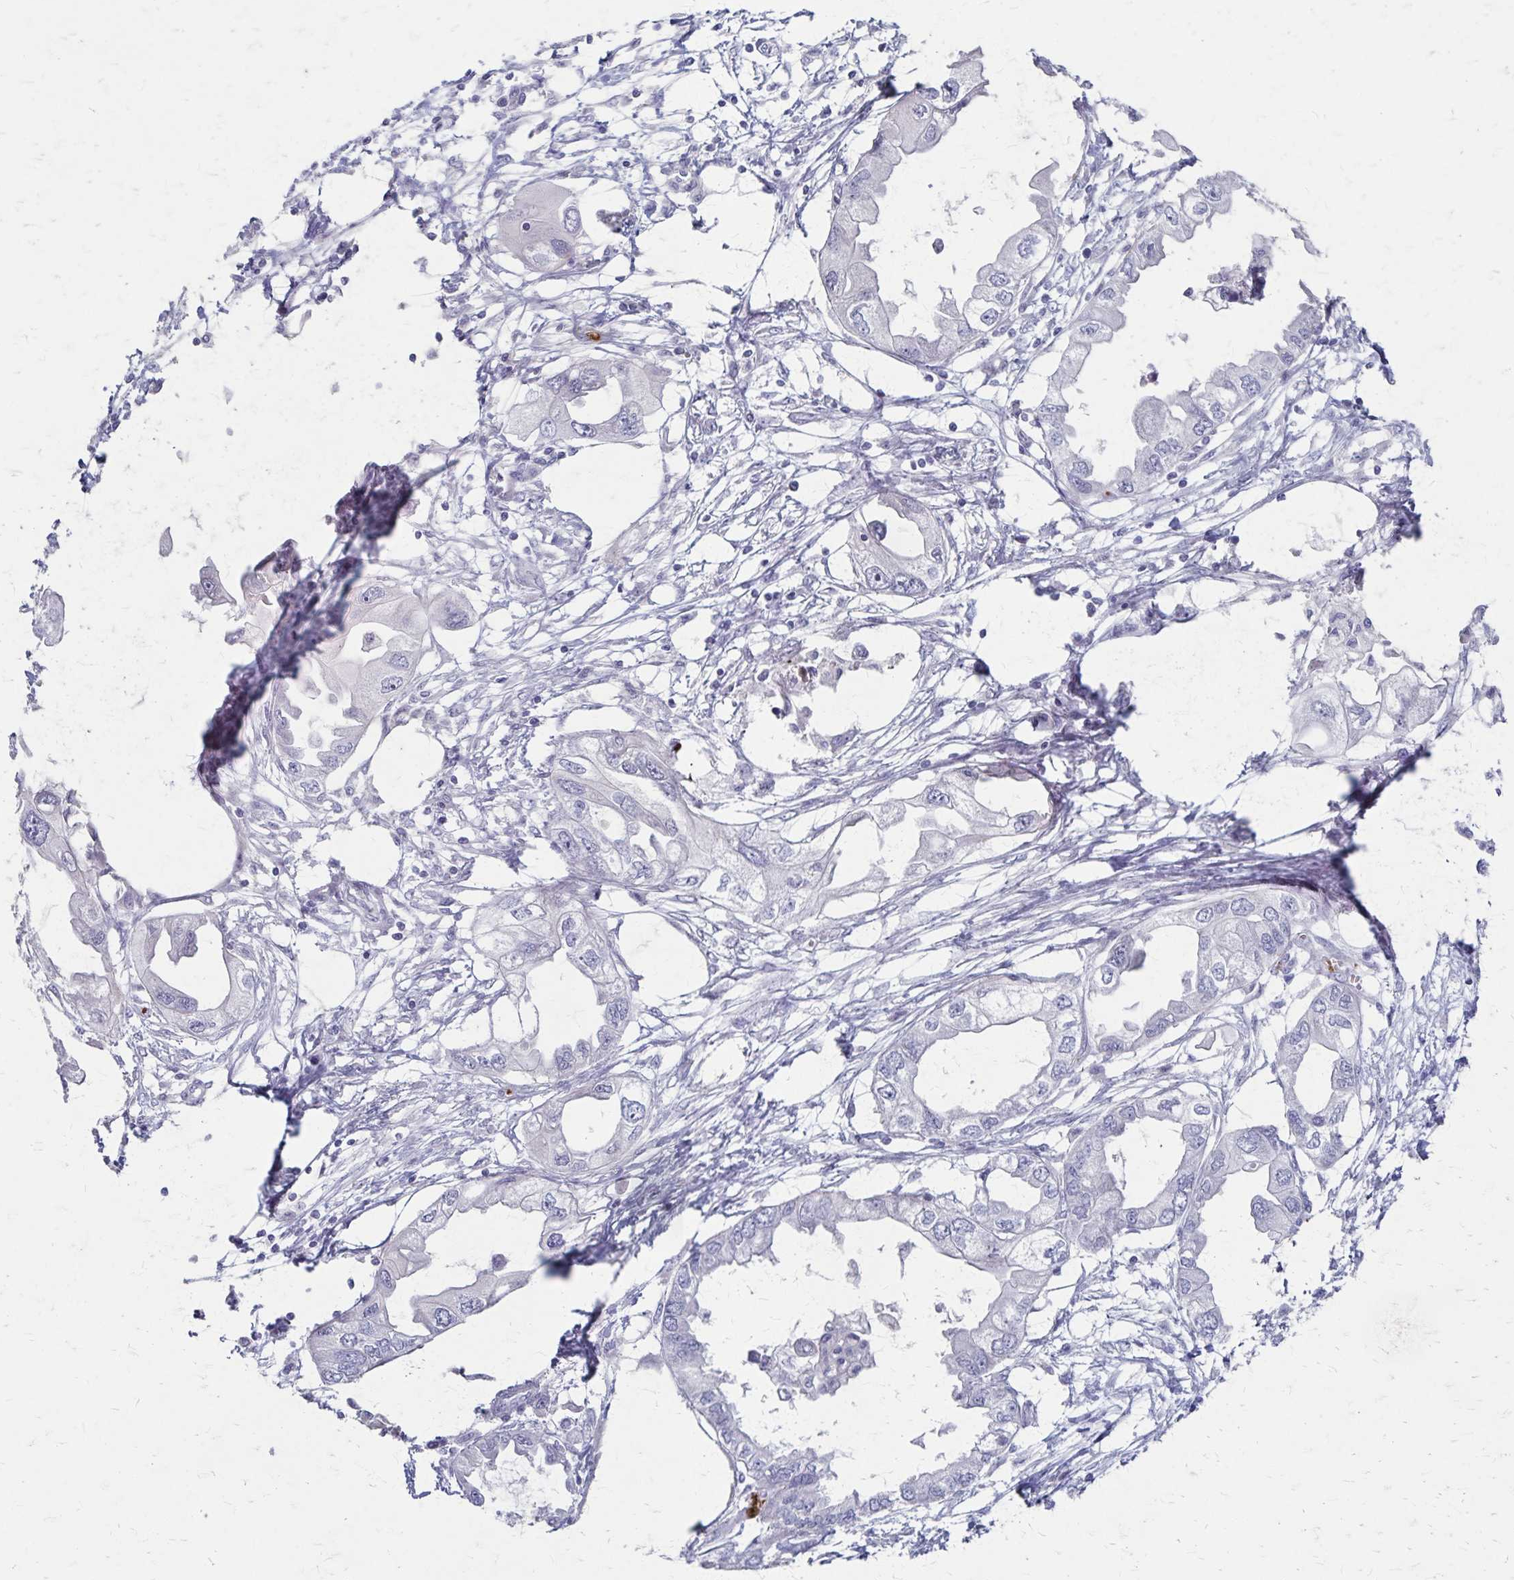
{"staining": {"intensity": "negative", "quantity": "none", "location": "none"}, "tissue": "endometrial cancer", "cell_type": "Tumor cells", "image_type": "cancer", "snomed": [{"axis": "morphology", "description": "Adenocarcinoma, NOS"}, {"axis": "morphology", "description": "Adenocarcinoma, metastatic, NOS"}, {"axis": "topography", "description": "Adipose tissue"}, {"axis": "topography", "description": "Endometrium"}], "caption": "High magnification brightfield microscopy of endometrial cancer (metastatic adenocarcinoma) stained with DAB (brown) and counterstained with hematoxylin (blue): tumor cells show no significant positivity.", "gene": "RASL10B", "patient": {"sex": "female", "age": 67}}